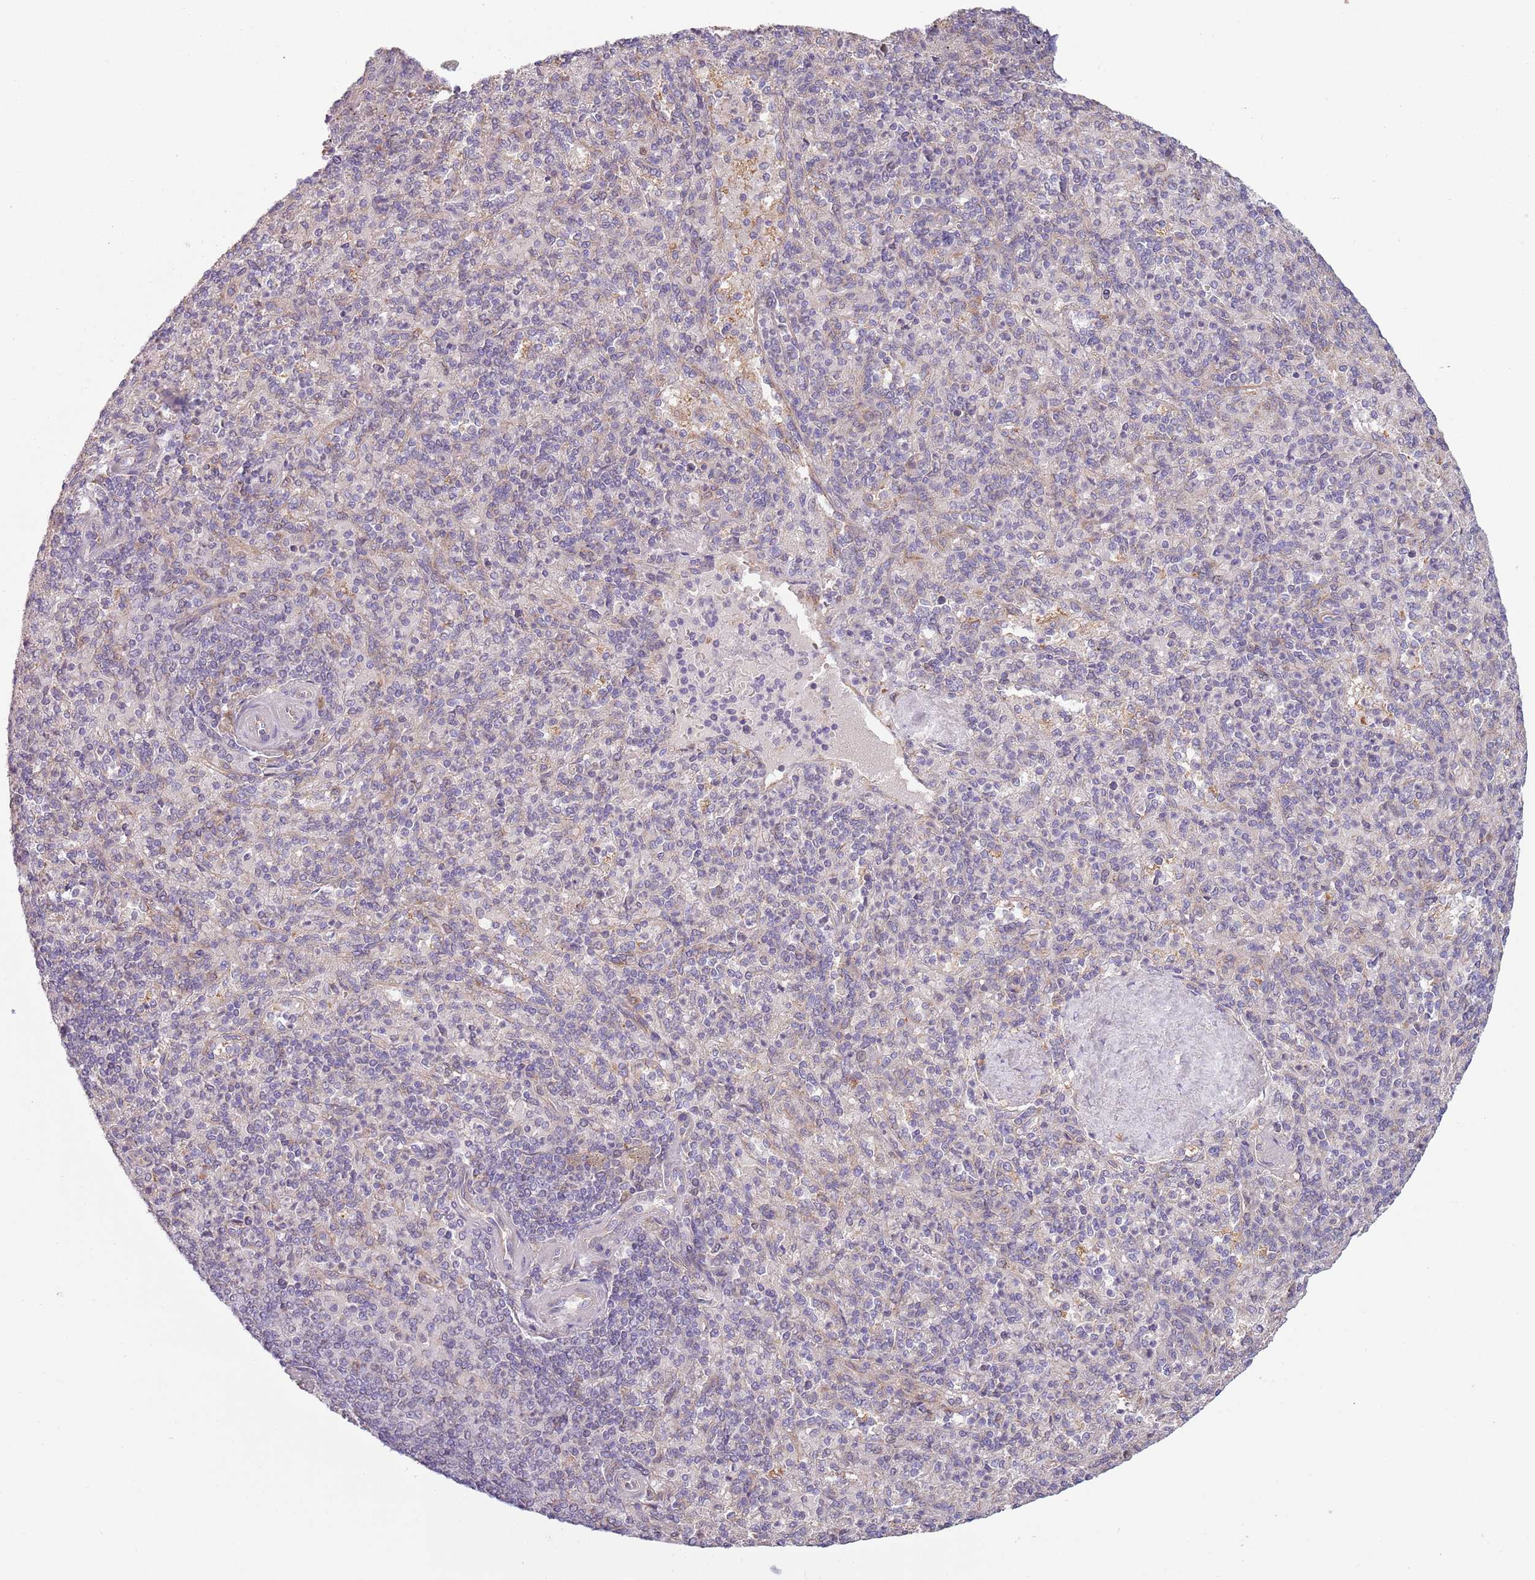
{"staining": {"intensity": "negative", "quantity": "none", "location": "none"}, "tissue": "spleen", "cell_type": "Cells in red pulp", "image_type": "normal", "snomed": [{"axis": "morphology", "description": "Normal tissue, NOS"}, {"axis": "topography", "description": "Spleen"}], "caption": "There is no significant staining in cells in red pulp of spleen.", "gene": "COQ5", "patient": {"sex": "male", "age": 82}}